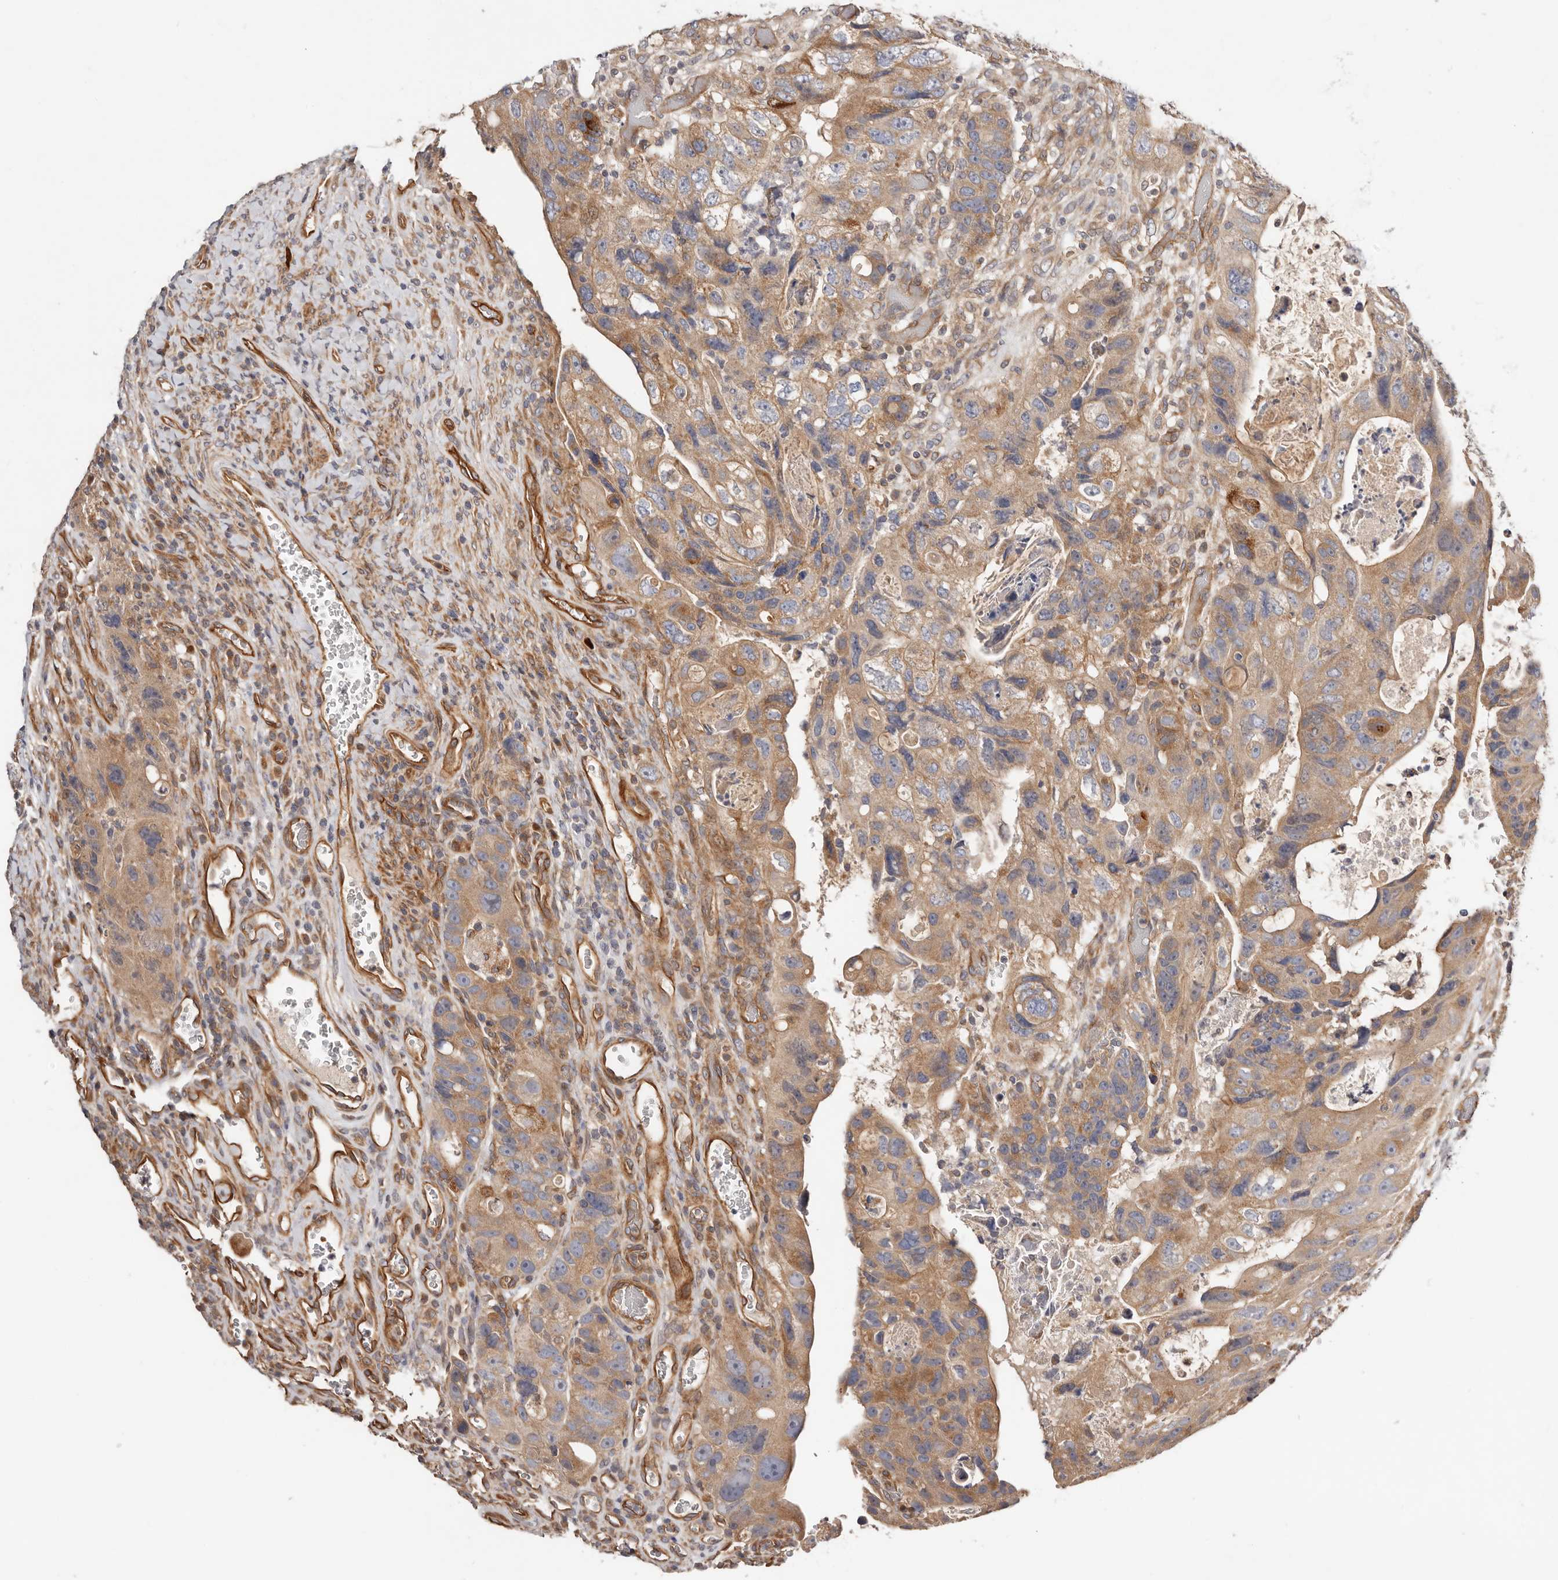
{"staining": {"intensity": "moderate", "quantity": "25%-75%", "location": "cytoplasmic/membranous"}, "tissue": "colorectal cancer", "cell_type": "Tumor cells", "image_type": "cancer", "snomed": [{"axis": "morphology", "description": "Adenocarcinoma, NOS"}, {"axis": "topography", "description": "Rectum"}], "caption": "A micrograph of human colorectal adenocarcinoma stained for a protein exhibits moderate cytoplasmic/membranous brown staining in tumor cells. The staining was performed using DAB (3,3'-diaminobenzidine), with brown indicating positive protein expression. Nuclei are stained blue with hematoxylin.", "gene": "MACF1", "patient": {"sex": "male", "age": 59}}